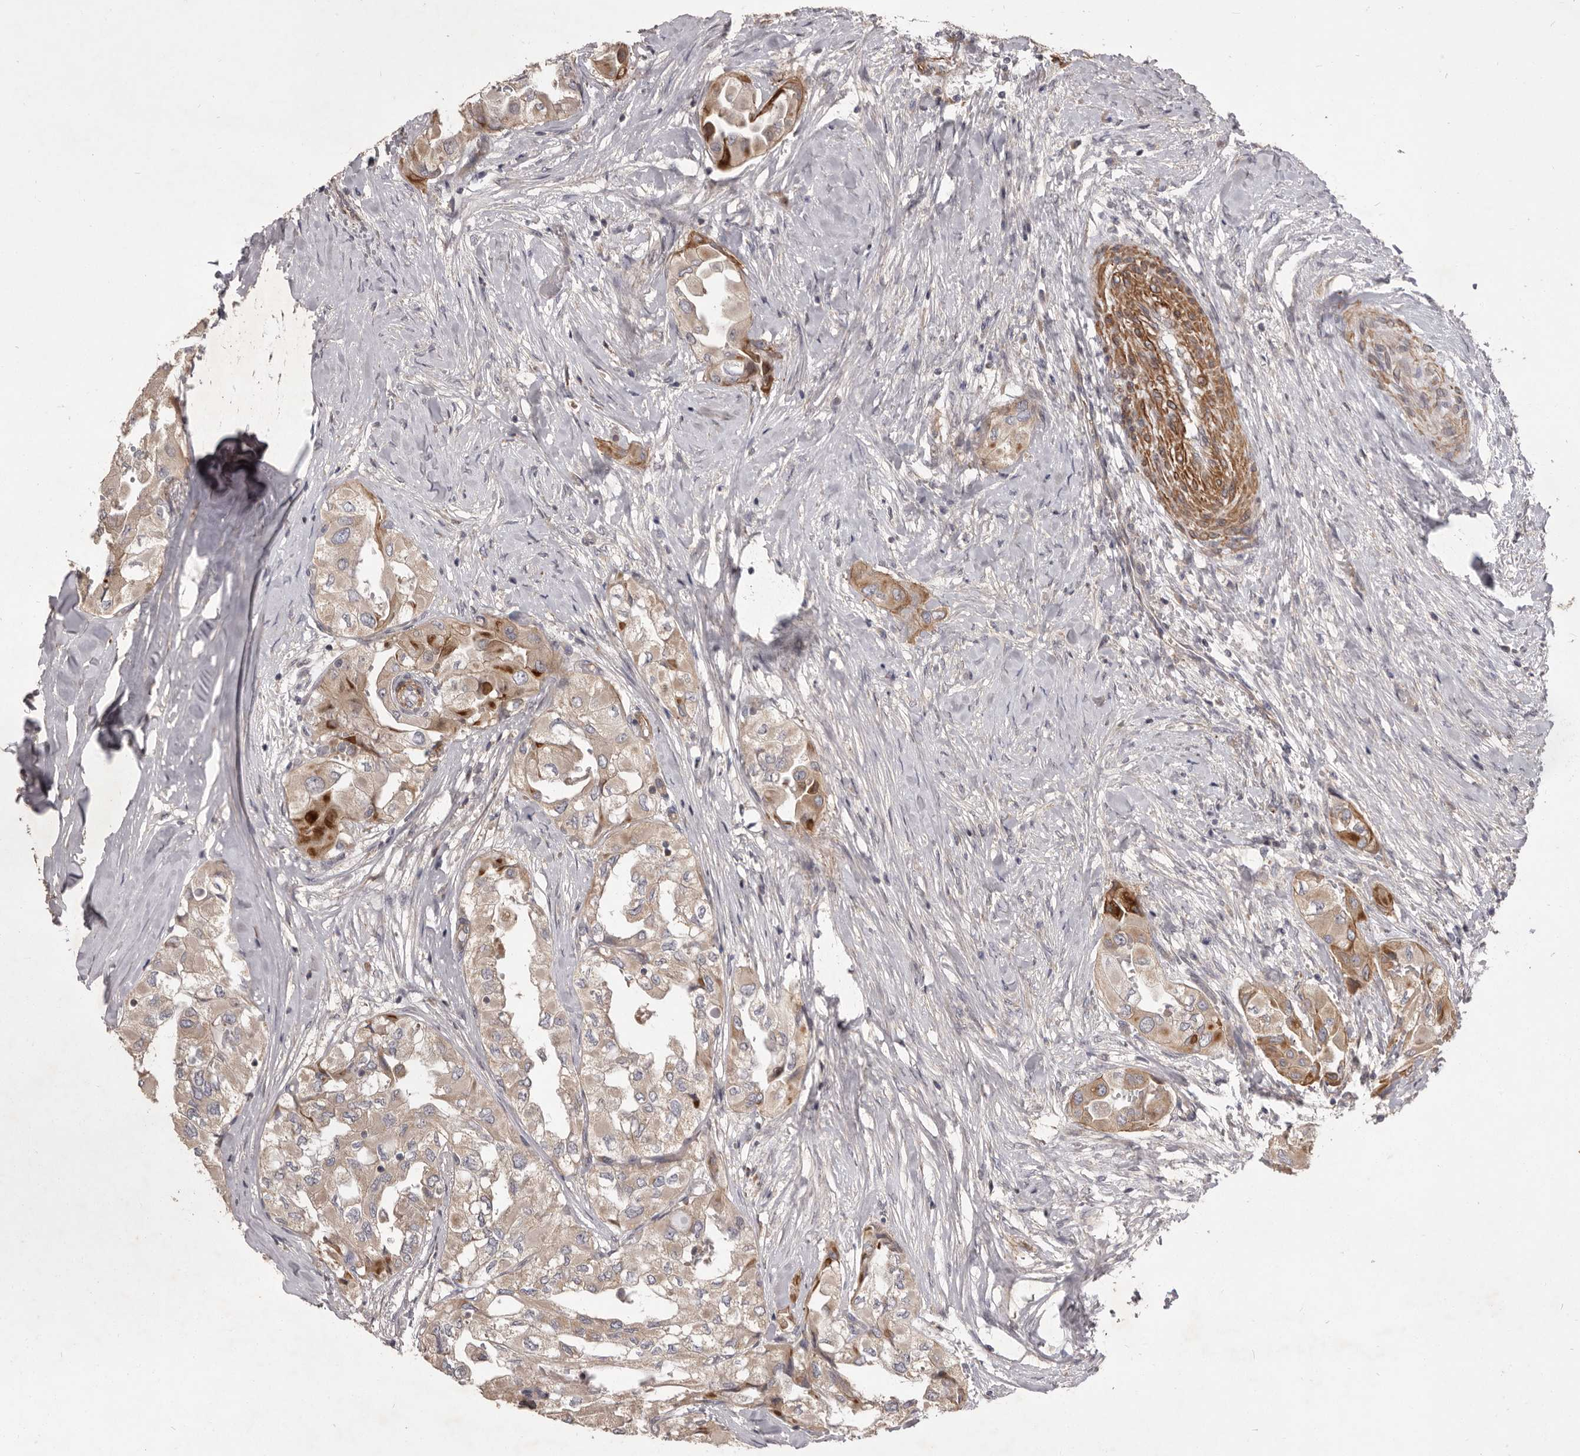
{"staining": {"intensity": "moderate", "quantity": ">75%", "location": "cytoplasmic/membranous"}, "tissue": "thyroid cancer", "cell_type": "Tumor cells", "image_type": "cancer", "snomed": [{"axis": "morphology", "description": "Papillary adenocarcinoma, NOS"}, {"axis": "topography", "description": "Thyroid gland"}], "caption": "There is medium levels of moderate cytoplasmic/membranous staining in tumor cells of thyroid cancer, as demonstrated by immunohistochemical staining (brown color).", "gene": "VPS45", "patient": {"sex": "female", "age": 59}}